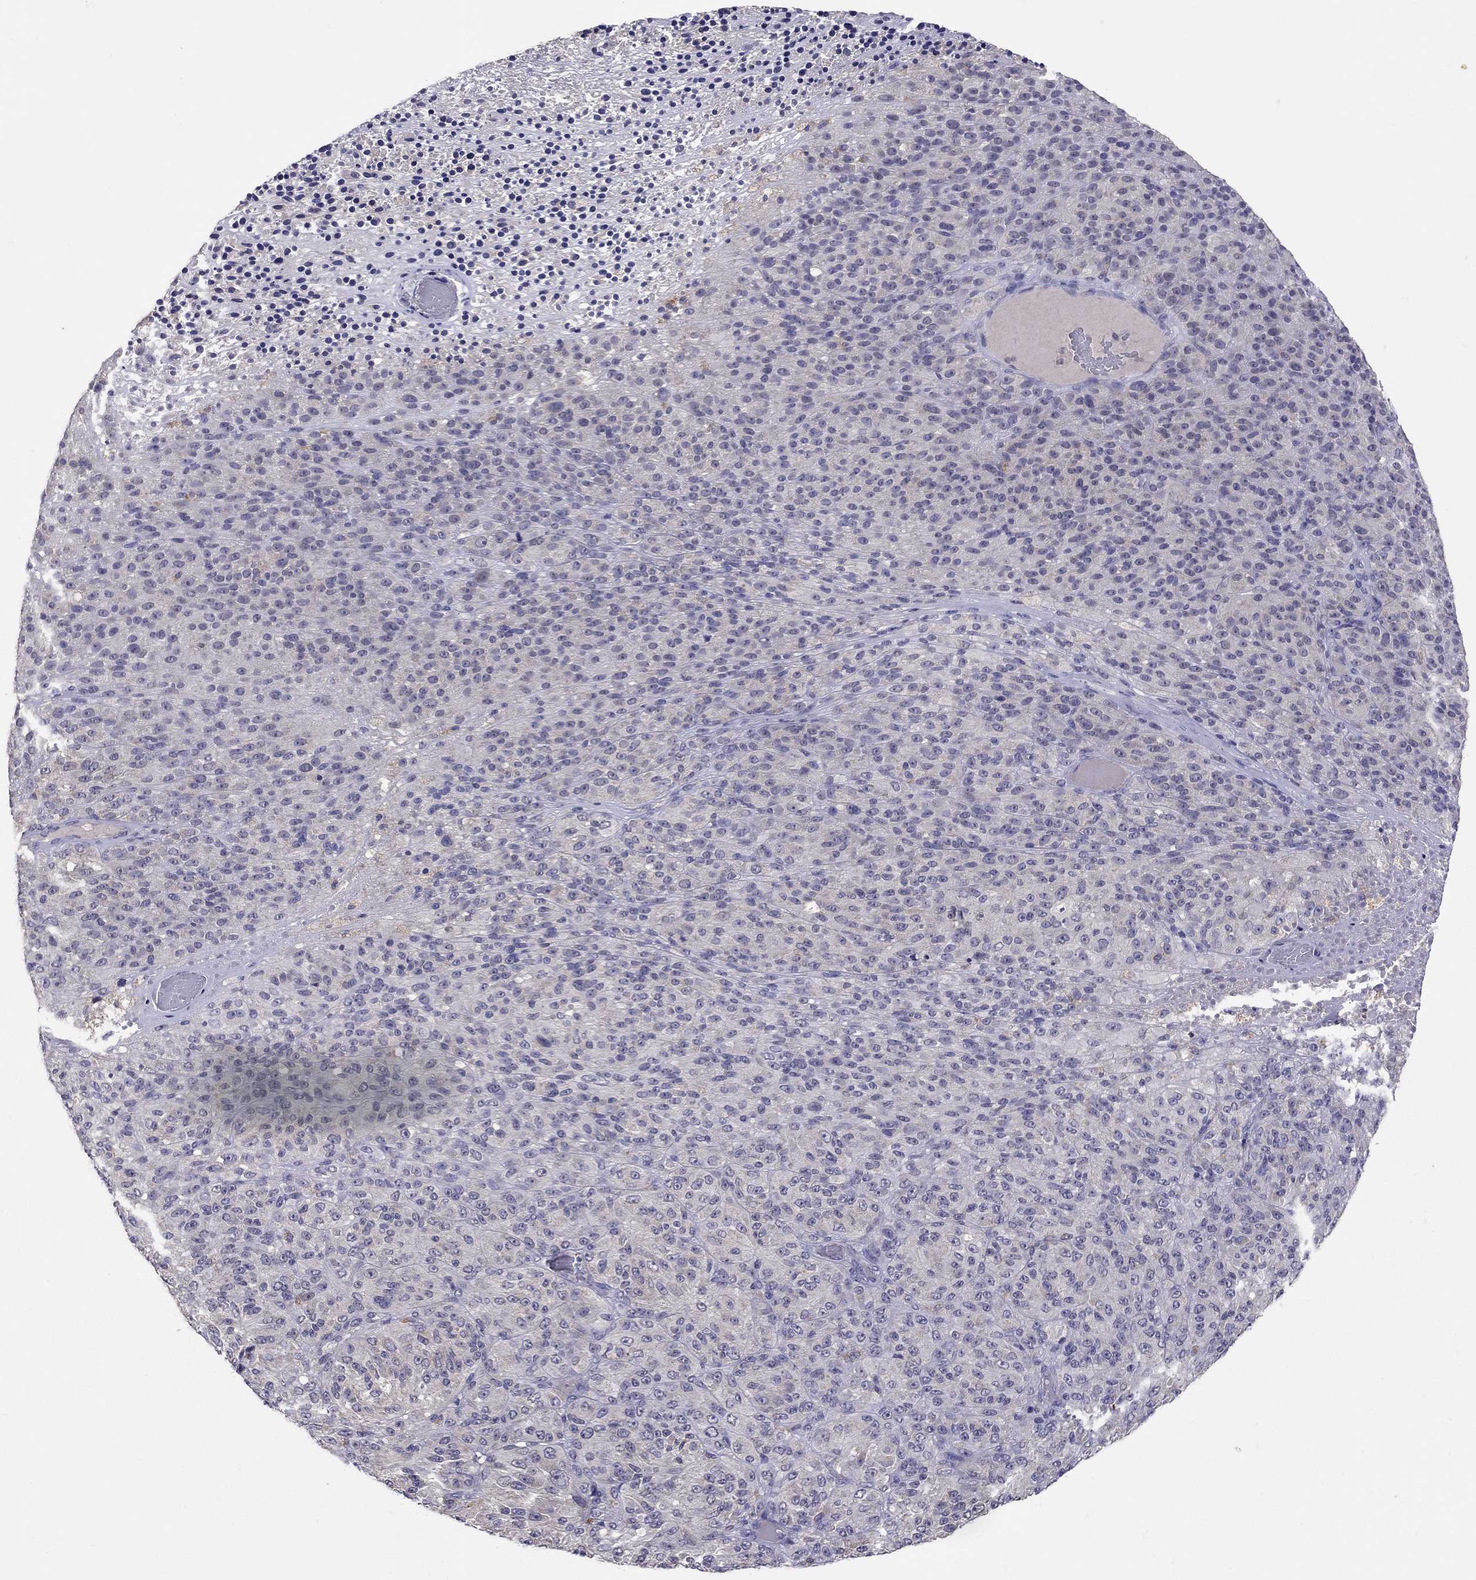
{"staining": {"intensity": "negative", "quantity": "none", "location": "none"}, "tissue": "melanoma", "cell_type": "Tumor cells", "image_type": "cancer", "snomed": [{"axis": "morphology", "description": "Malignant melanoma, Metastatic site"}, {"axis": "topography", "description": "Brain"}], "caption": "DAB (3,3'-diaminobenzidine) immunohistochemical staining of human malignant melanoma (metastatic site) reveals no significant staining in tumor cells.", "gene": "RTP5", "patient": {"sex": "female", "age": 56}}